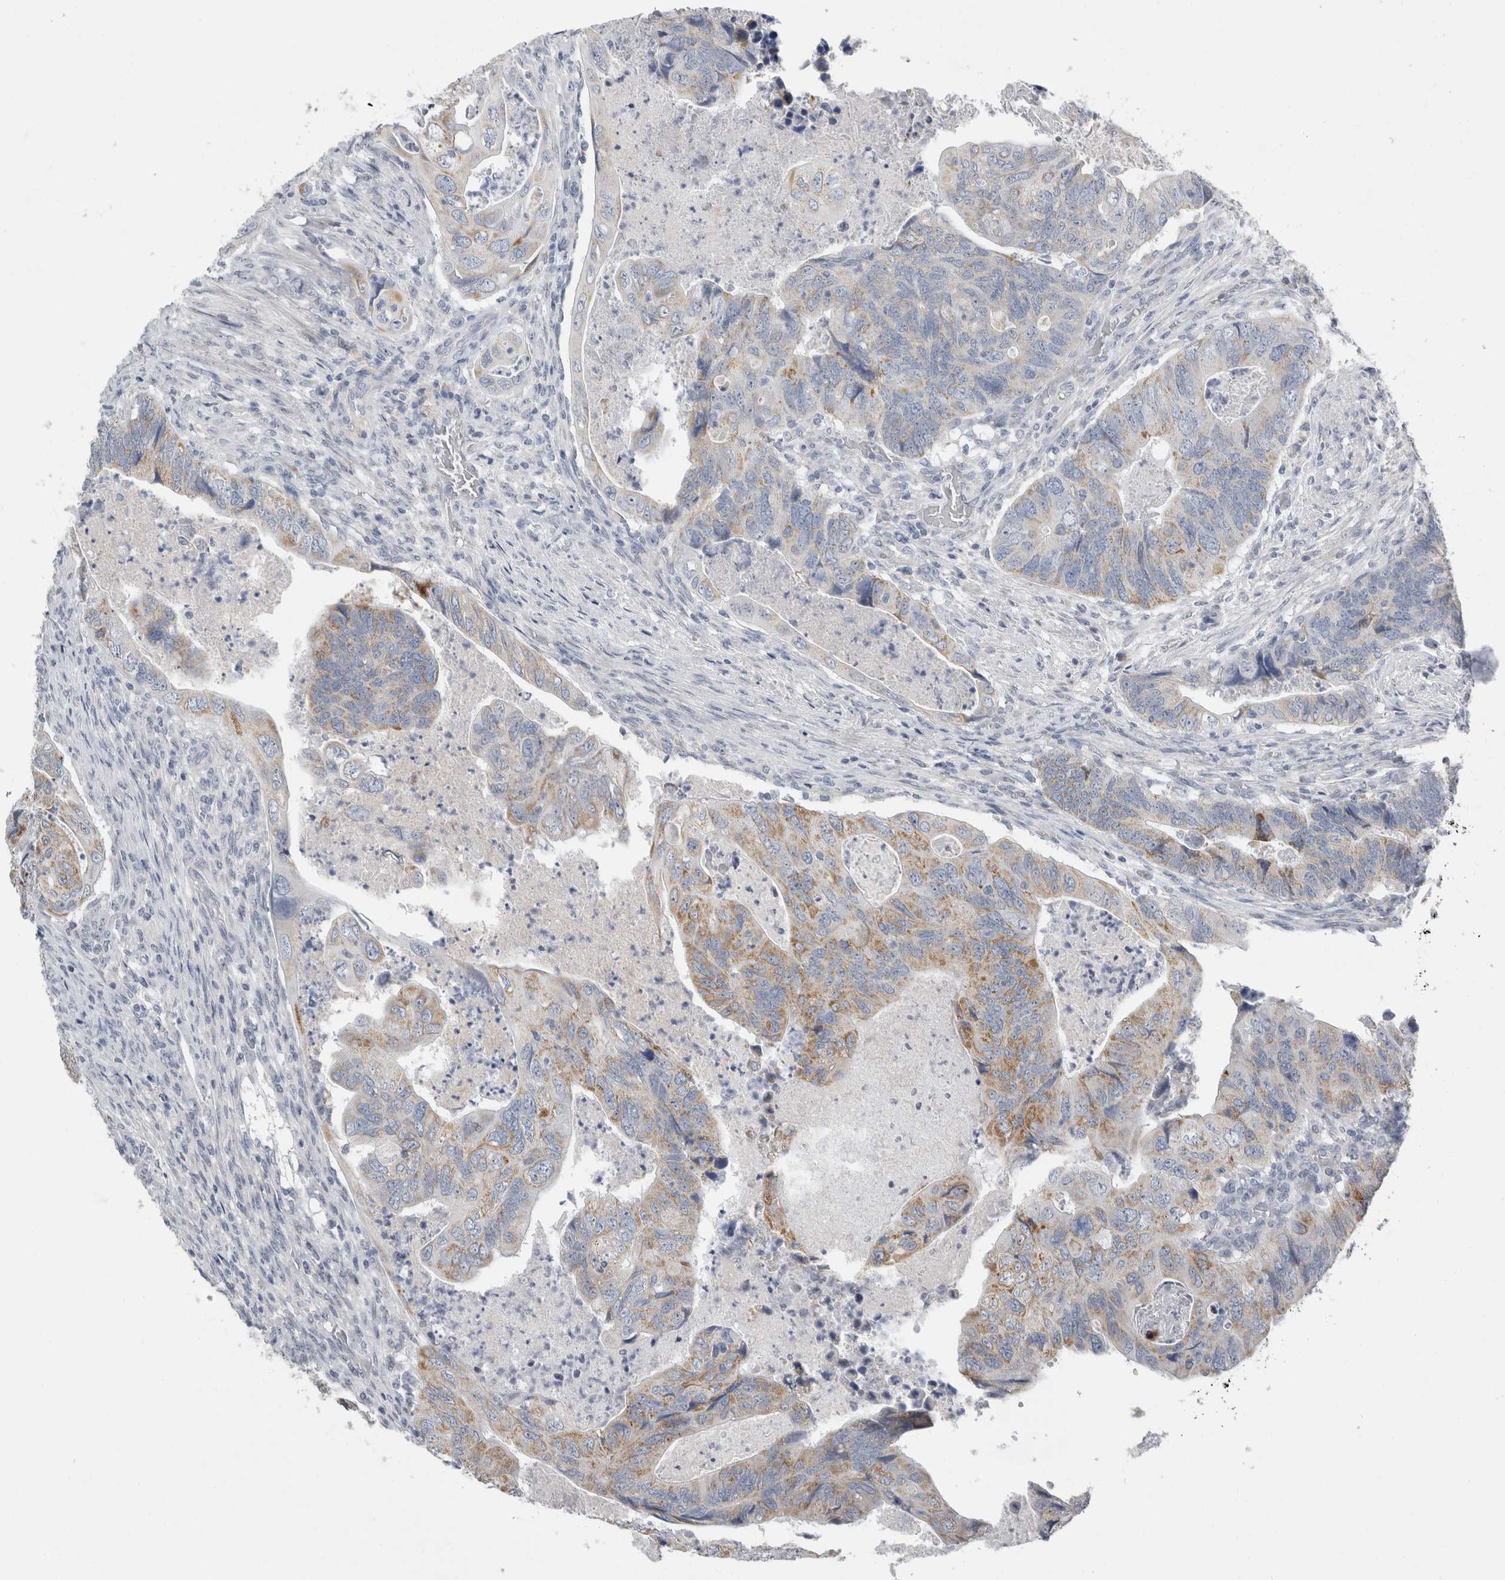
{"staining": {"intensity": "moderate", "quantity": "25%-75%", "location": "cytoplasmic/membranous"}, "tissue": "colorectal cancer", "cell_type": "Tumor cells", "image_type": "cancer", "snomed": [{"axis": "morphology", "description": "Adenocarcinoma, NOS"}, {"axis": "topography", "description": "Rectum"}], "caption": "Protein staining demonstrates moderate cytoplasmic/membranous positivity in approximately 25%-75% of tumor cells in colorectal cancer (adenocarcinoma).", "gene": "FXYD7", "patient": {"sex": "male", "age": 63}}